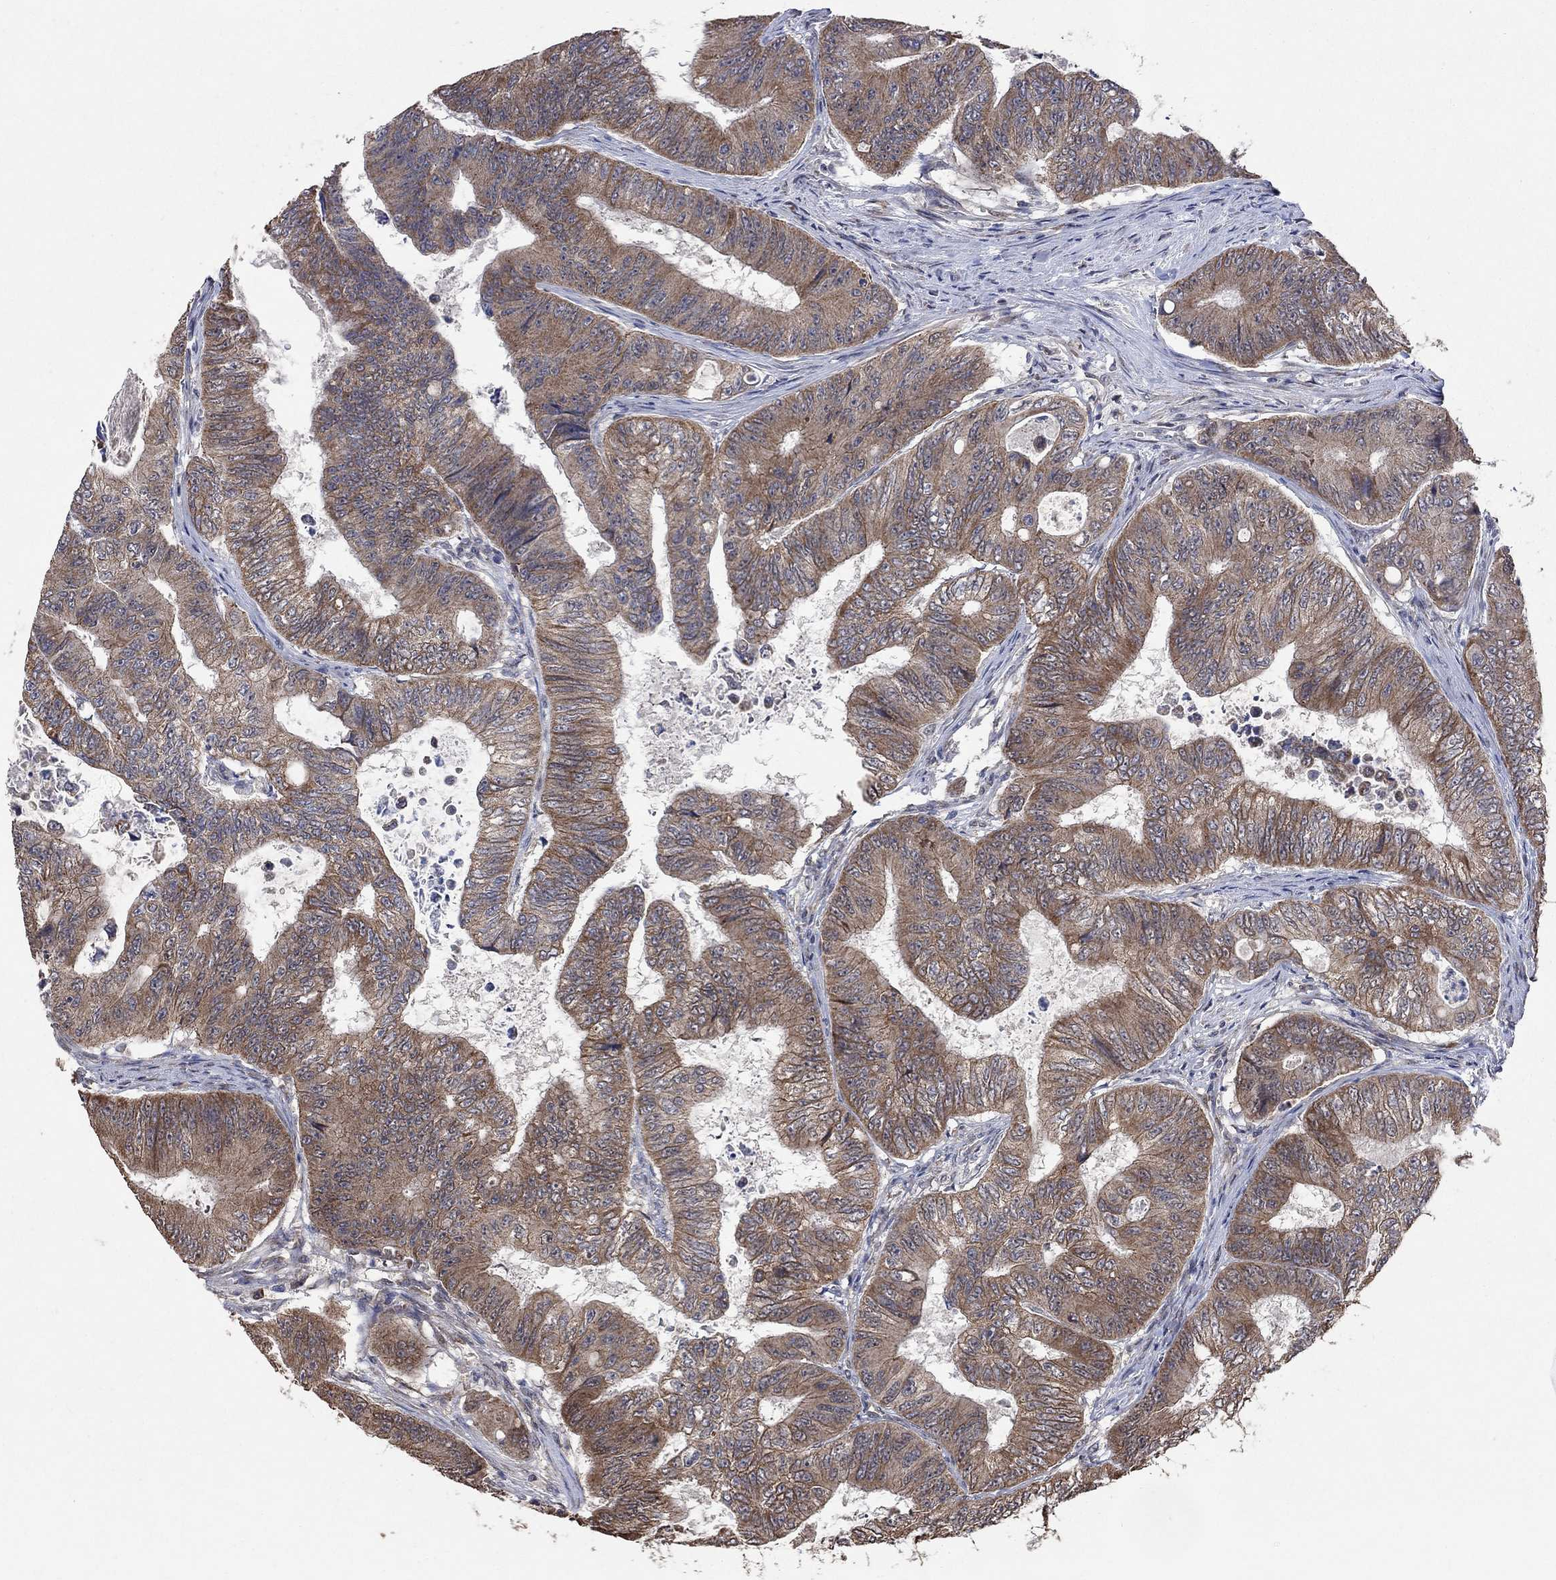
{"staining": {"intensity": "moderate", "quantity": ">75%", "location": "cytoplasmic/membranous"}, "tissue": "colorectal cancer", "cell_type": "Tumor cells", "image_type": "cancer", "snomed": [{"axis": "morphology", "description": "Adenocarcinoma, NOS"}, {"axis": "topography", "description": "Colon"}], "caption": "An image of adenocarcinoma (colorectal) stained for a protein displays moderate cytoplasmic/membranous brown staining in tumor cells.", "gene": "ANKRA2", "patient": {"sex": "female", "age": 48}}